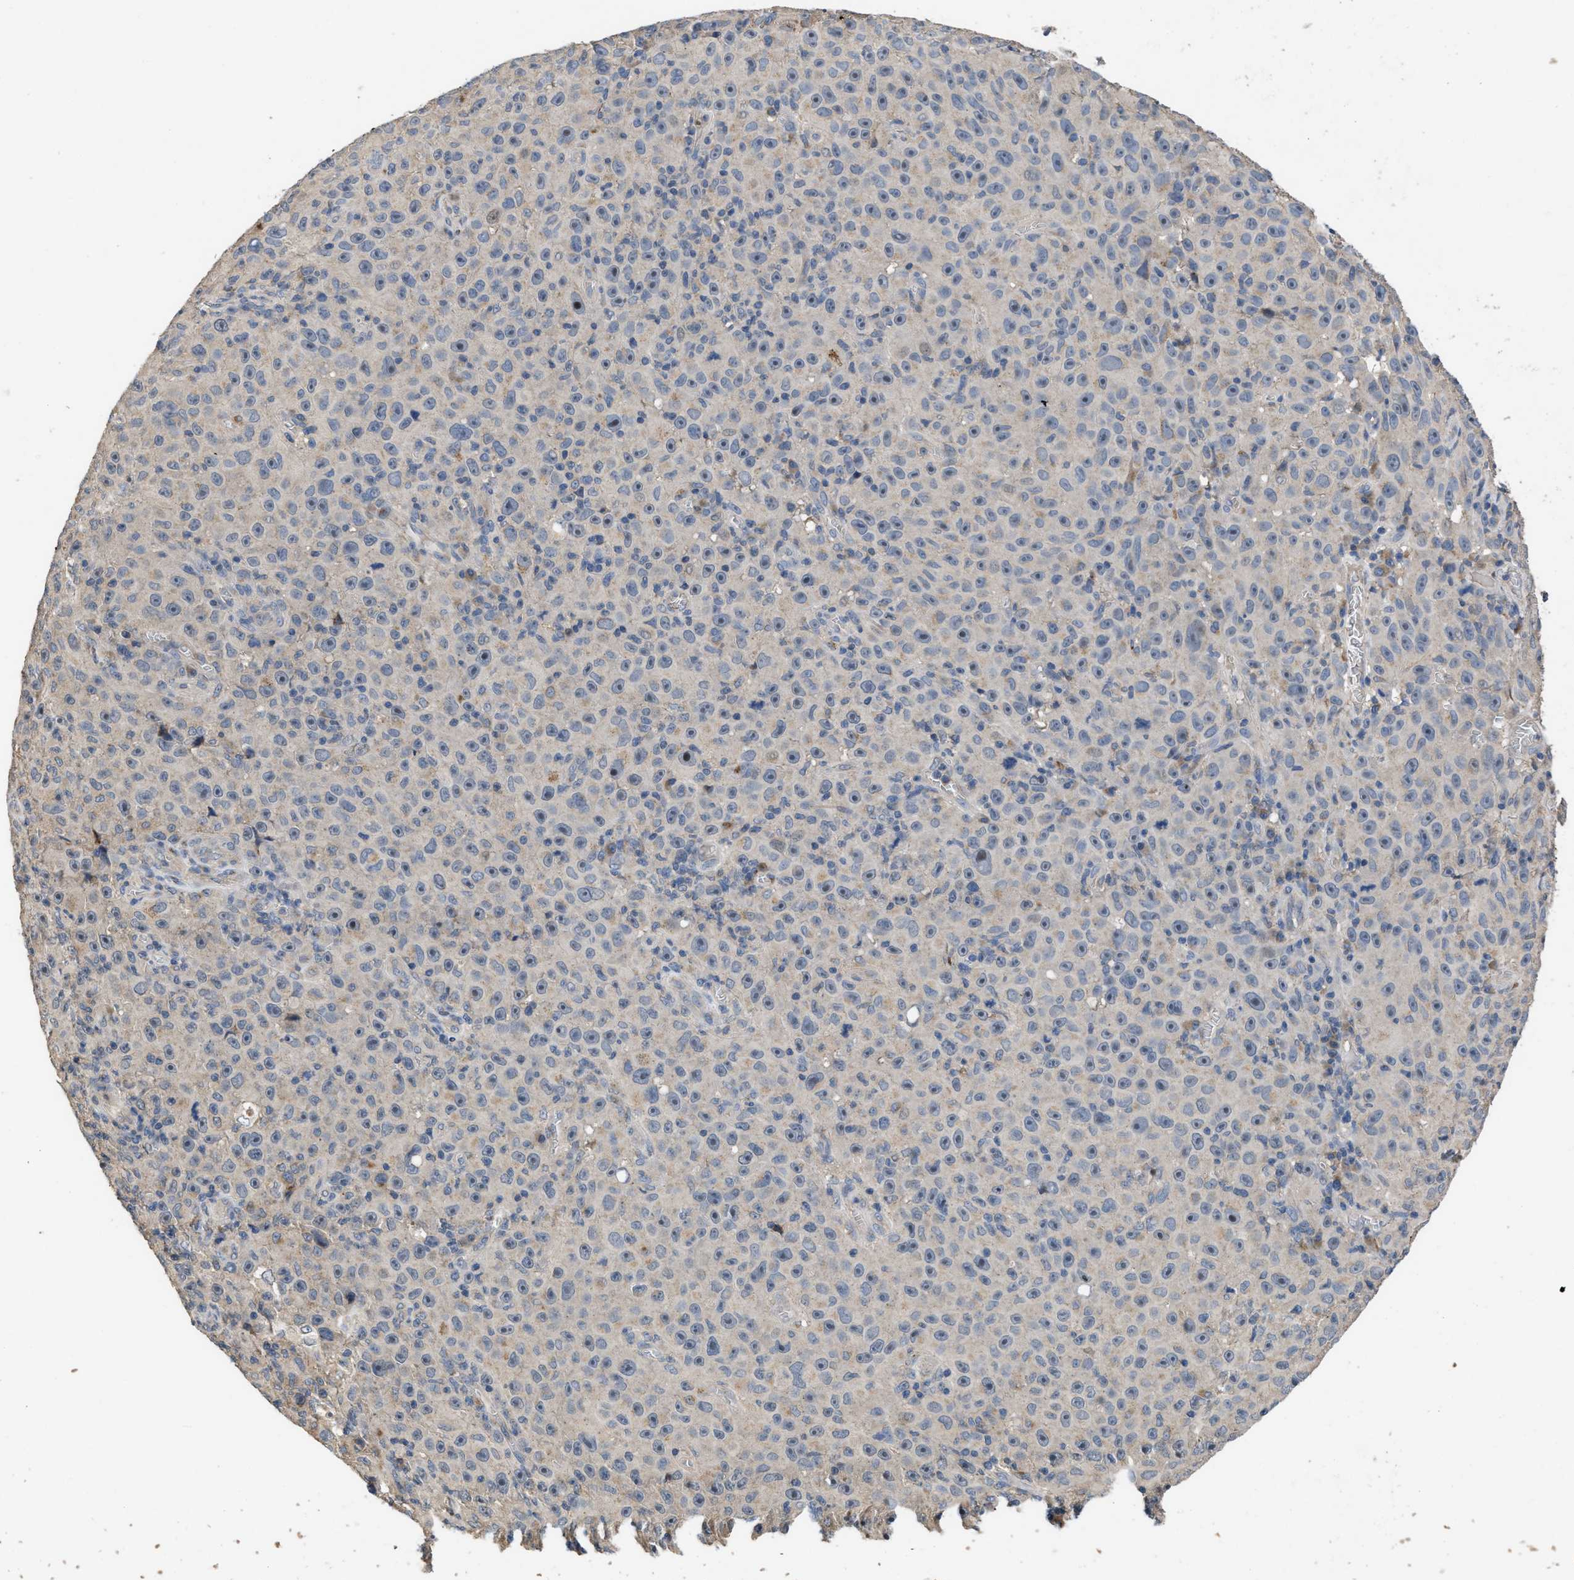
{"staining": {"intensity": "negative", "quantity": "none", "location": "none"}, "tissue": "melanoma", "cell_type": "Tumor cells", "image_type": "cancer", "snomed": [{"axis": "morphology", "description": "Malignant melanoma, NOS"}, {"axis": "topography", "description": "Skin"}], "caption": "Immunohistochemistry (IHC) image of neoplastic tissue: human malignant melanoma stained with DAB shows no significant protein staining in tumor cells.", "gene": "SIK2", "patient": {"sex": "female", "age": 82}}